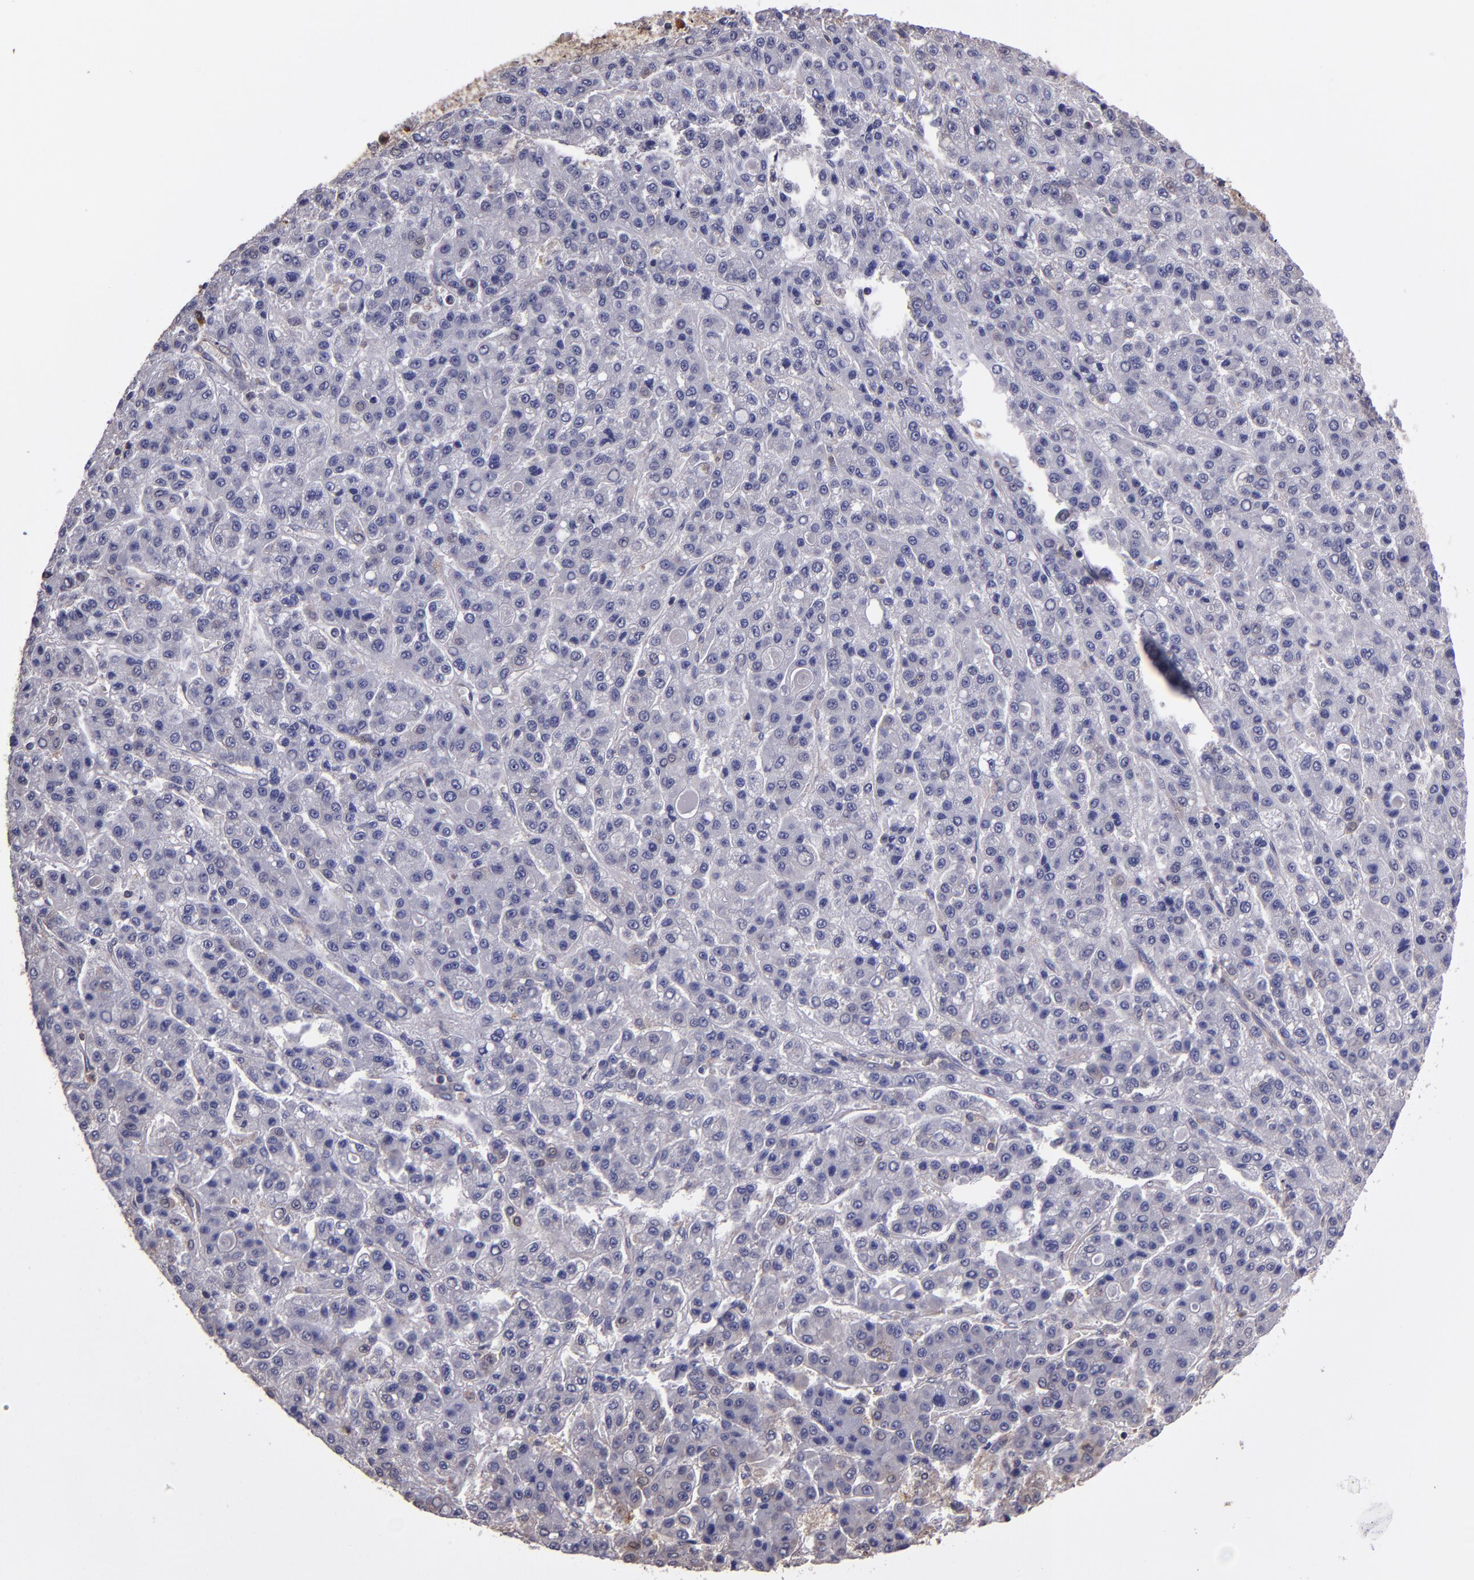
{"staining": {"intensity": "weak", "quantity": "<25%", "location": "cytoplasmic/membranous"}, "tissue": "liver cancer", "cell_type": "Tumor cells", "image_type": "cancer", "snomed": [{"axis": "morphology", "description": "Carcinoma, Hepatocellular, NOS"}, {"axis": "topography", "description": "Liver"}], "caption": "Immunohistochemical staining of liver hepatocellular carcinoma shows no significant staining in tumor cells.", "gene": "CARS1", "patient": {"sex": "male", "age": 70}}